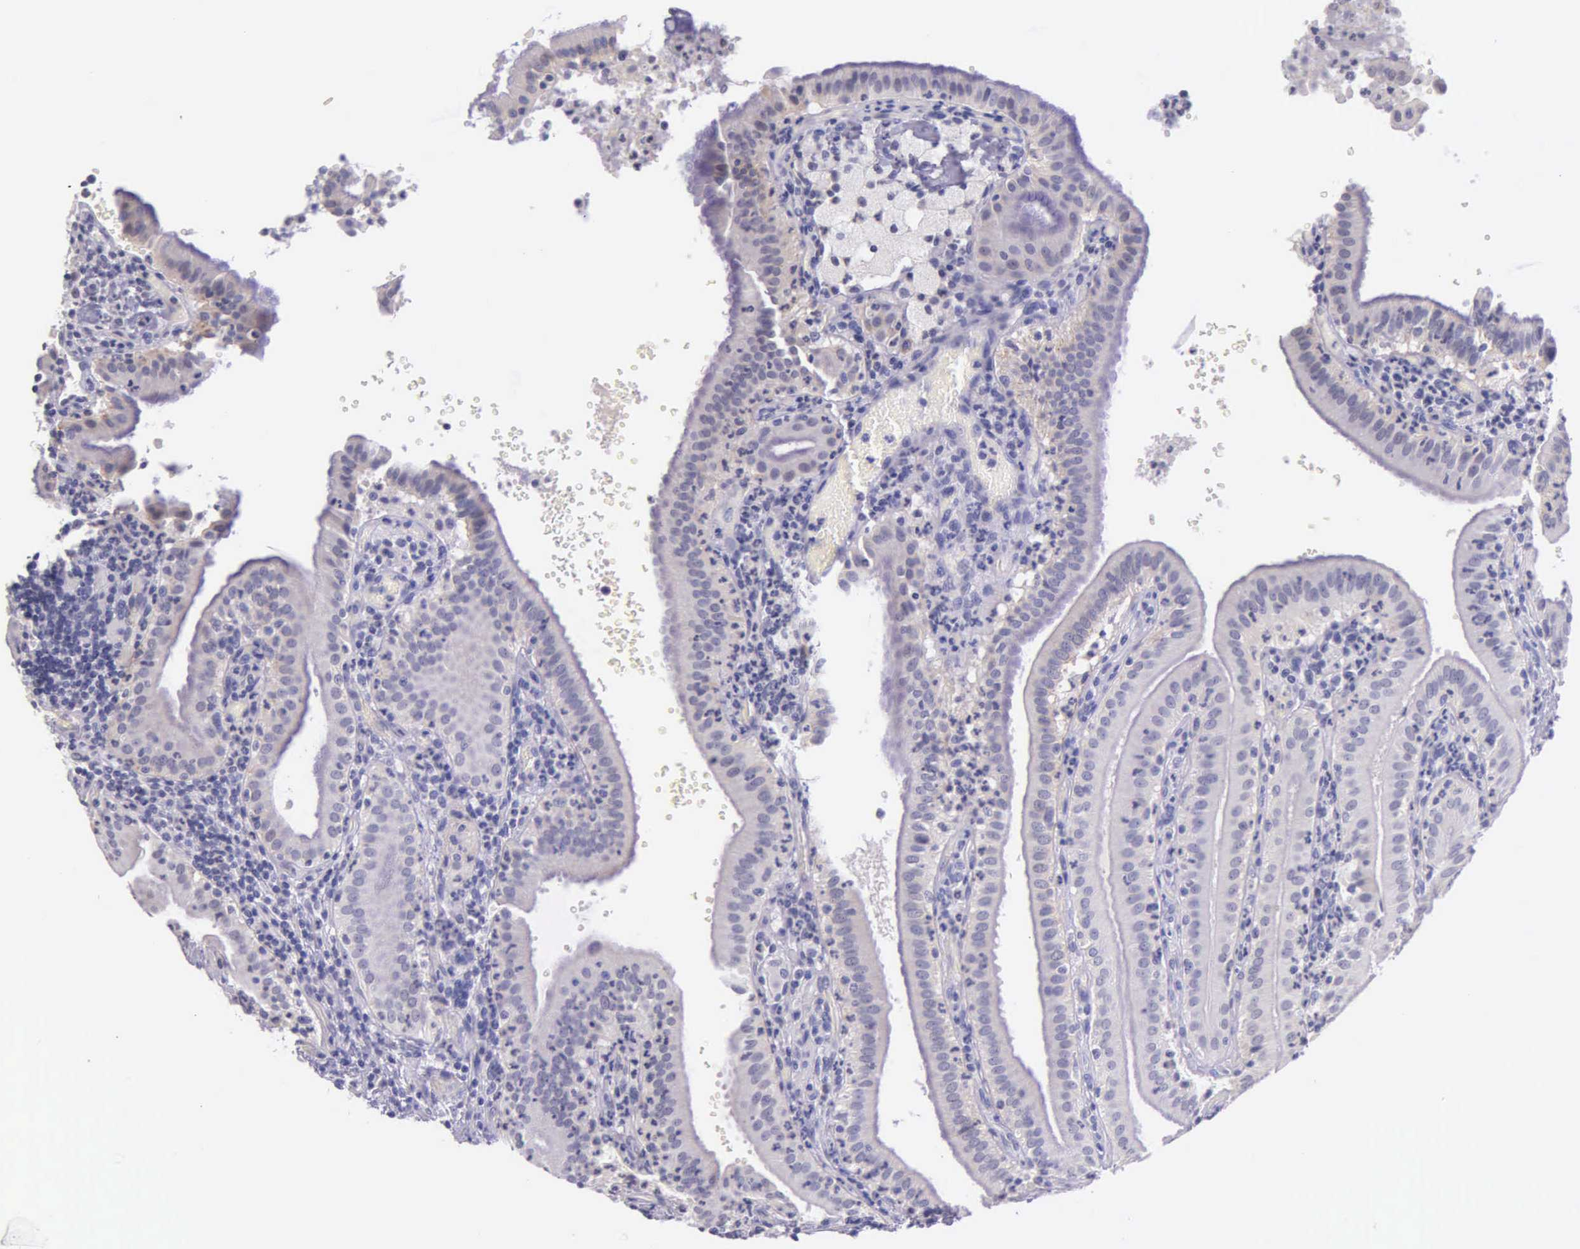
{"staining": {"intensity": "negative", "quantity": "none", "location": "none"}, "tissue": "gallbladder", "cell_type": "Glandular cells", "image_type": "normal", "snomed": [{"axis": "morphology", "description": "Normal tissue, NOS"}, {"axis": "topography", "description": "Gallbladder"}], "caption": "DAB immunohistochemical staining of normal human gallbladder displays no significant expression in glandular cells. (Stains: DAB (3,3'-diaminobenzidine) immunohistochemistry with hematoxylin counter stain, Microscopy: brightfield microscopy at high magnification).", "gene": "THSD7A", "patient": {"sex": "male", "age": 59}}